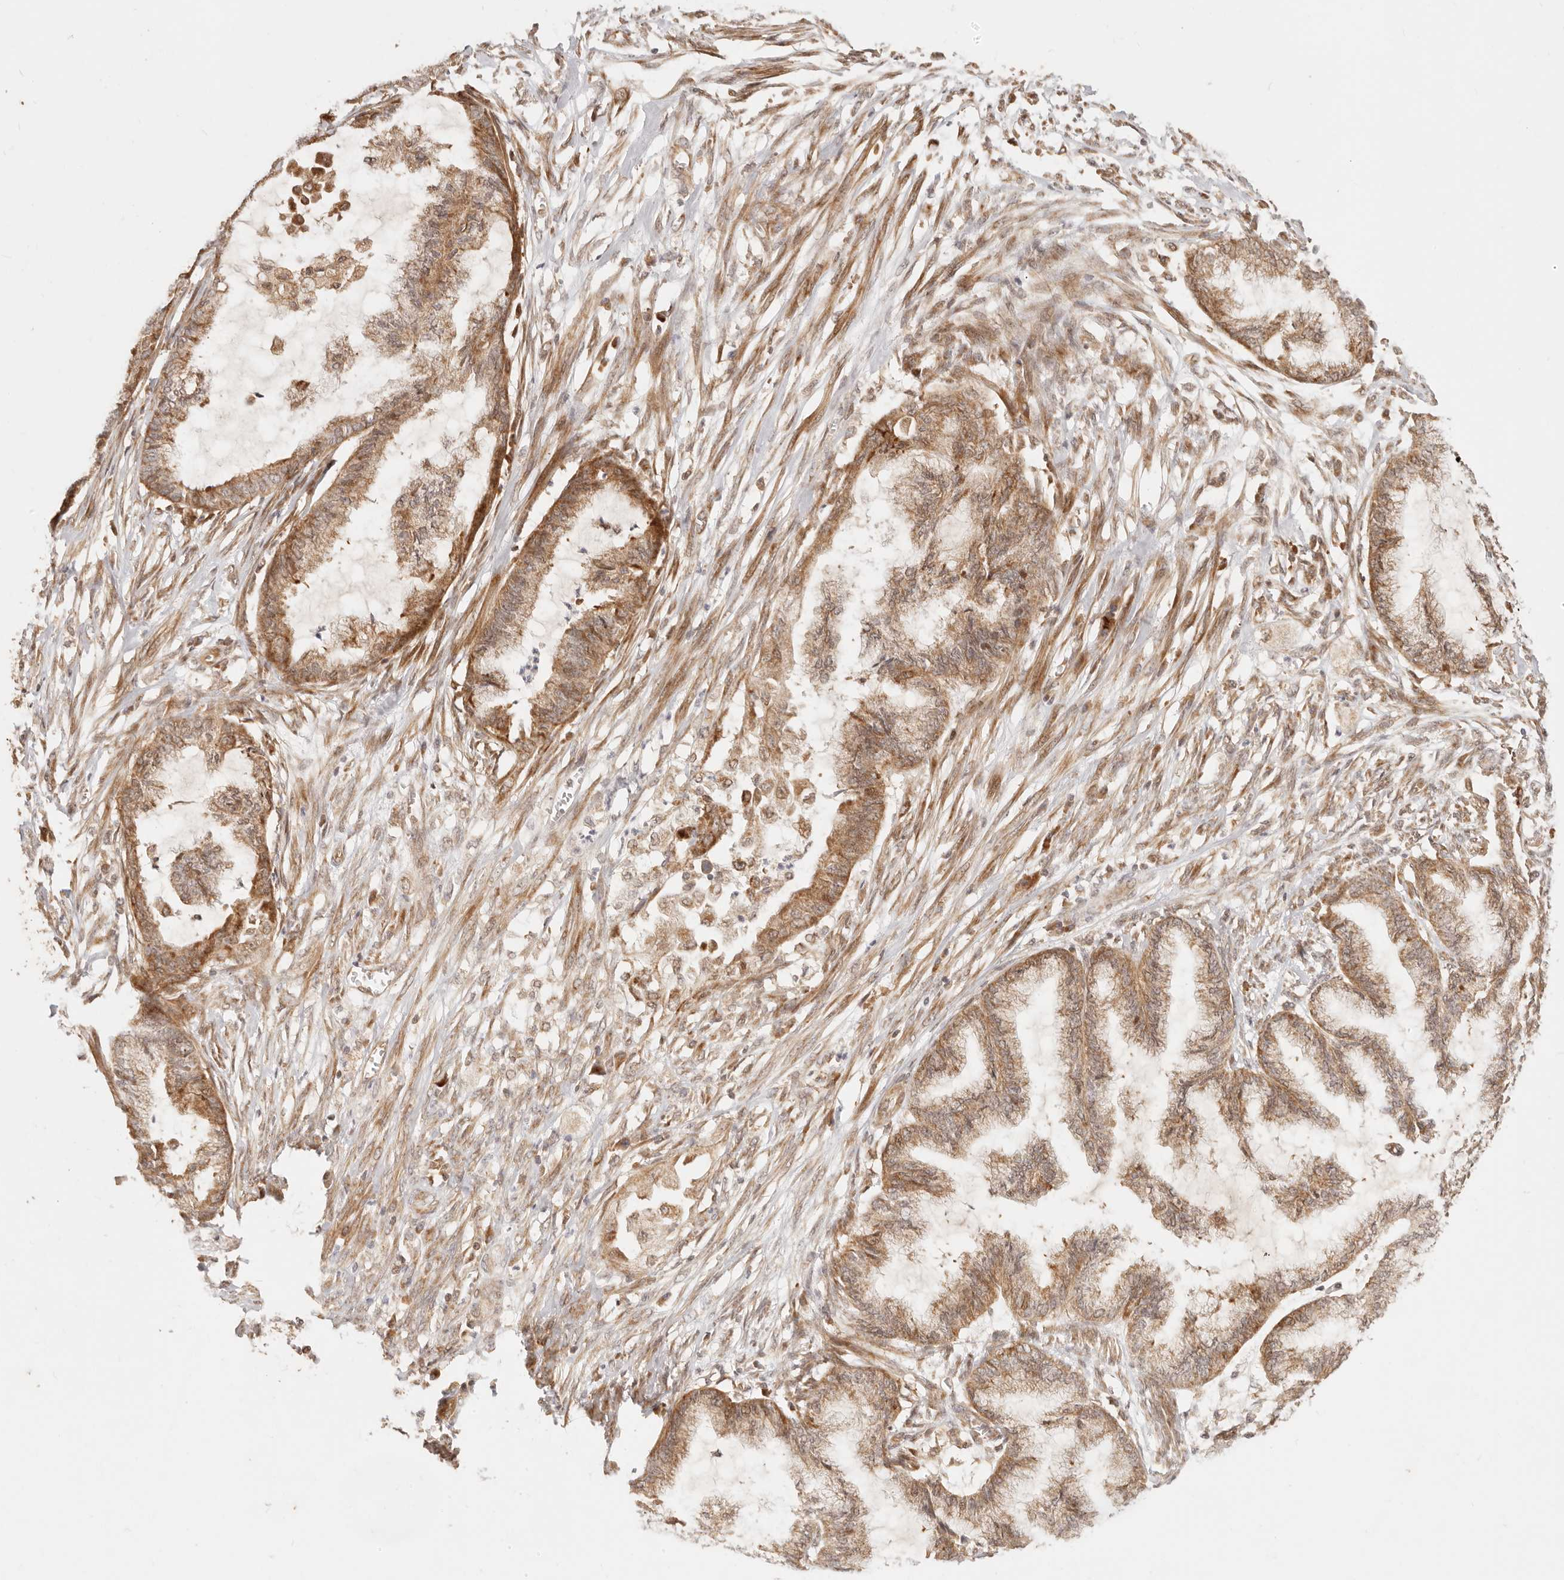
{"staining": {"intensity": "moderate", "quantity": ">75%", "location": "cytoplasmic/membranous"}, "tissue": "endometrial cancer", "cell_type": "Tumor cells", "image_type": "cancer", "snomed": [{"axis": "morphology", "description": "Adenocarcinoma, NOS"}, {"axis": "topography", "description": "Endometrium"}], "caption": "Immunohistochemistry (IHC) micrograph of neoplastic tissue: endometrial cancer (adenocarcinoma) stained using IHC reveals medium levels of moderate protein expression localized specifically in the cytoplasmic/membranous of tumor cells, appearing as a cytoplasmic/membranous brown color.", "gene": "TIMM17A", "patient": {"sex": "female", "age": 86}}